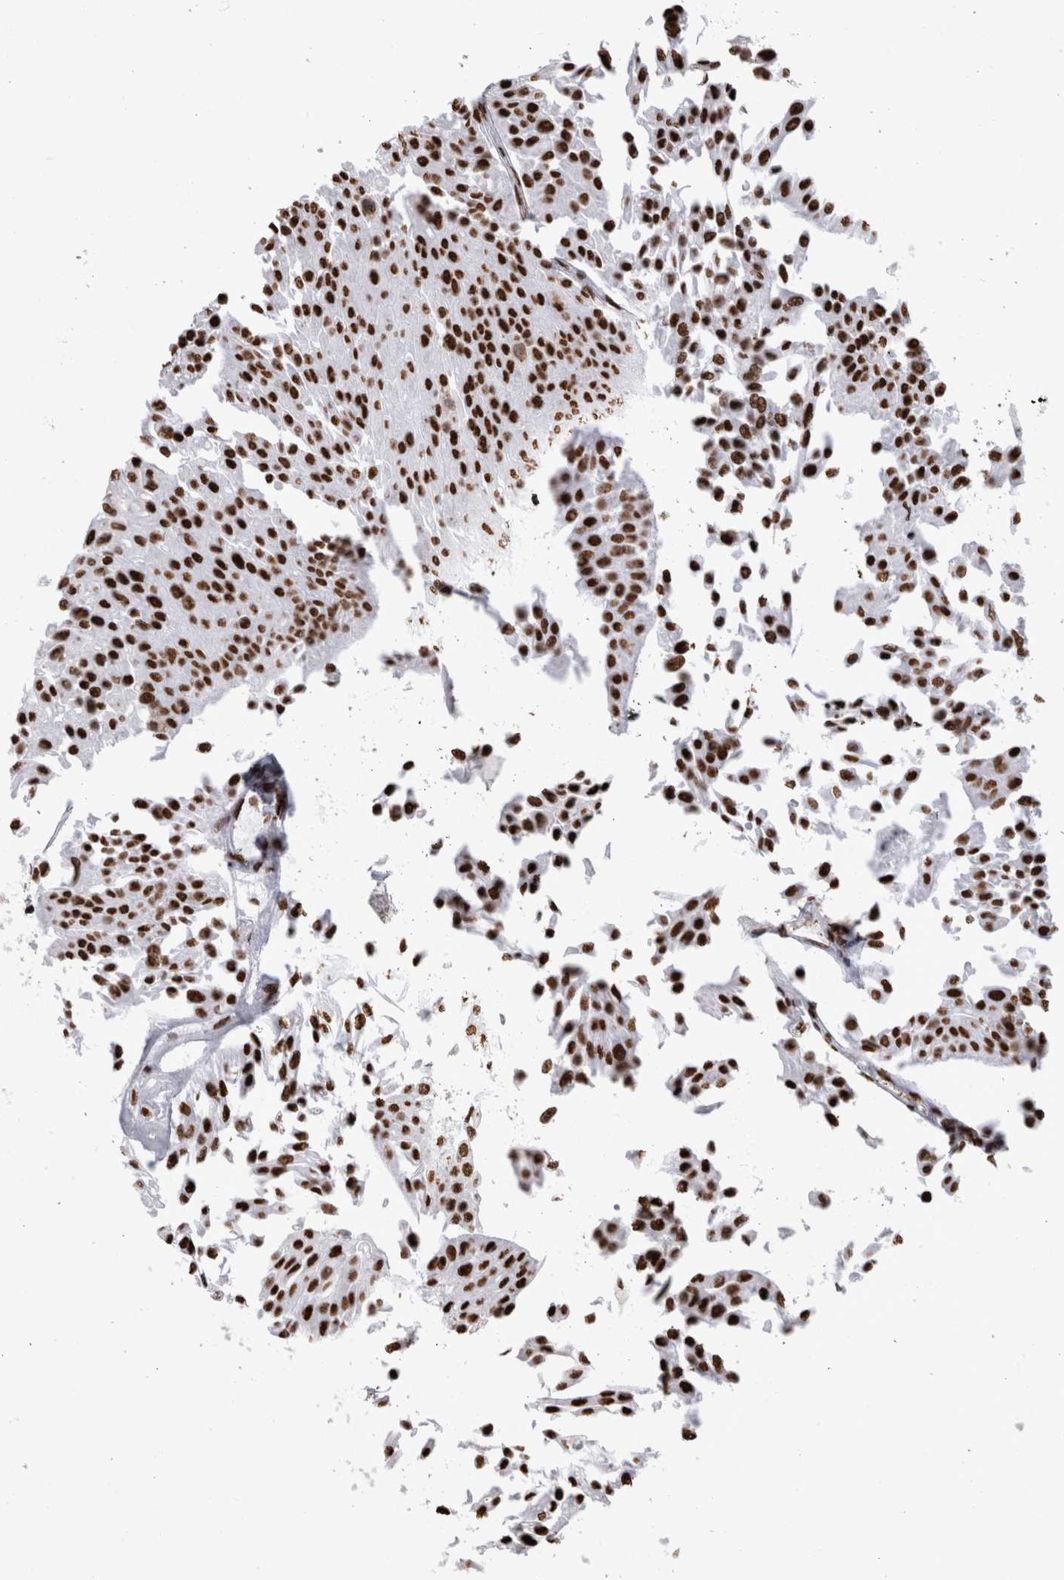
{"staining": {"intensity": "strong", "quantity": ">75%", "location": "nuclear"}, "tissue": "urothelial cancer", "cell_type": "Tumor cells", "image_type": "cancer", "snomed": [{"axis": "morphology", "description": "Urothelial carcinoma, Low grade"}, {"axis": "topography", "description": "Urinary bladder"}], "caption": "This image exhibits IHC staining of human urothelial carcinoma (low-grade), with high strong nuclear expression in about >75% of tumor cells.", "gene": "HNRNPM", "patient": {"sex": "male", "age": 67}}